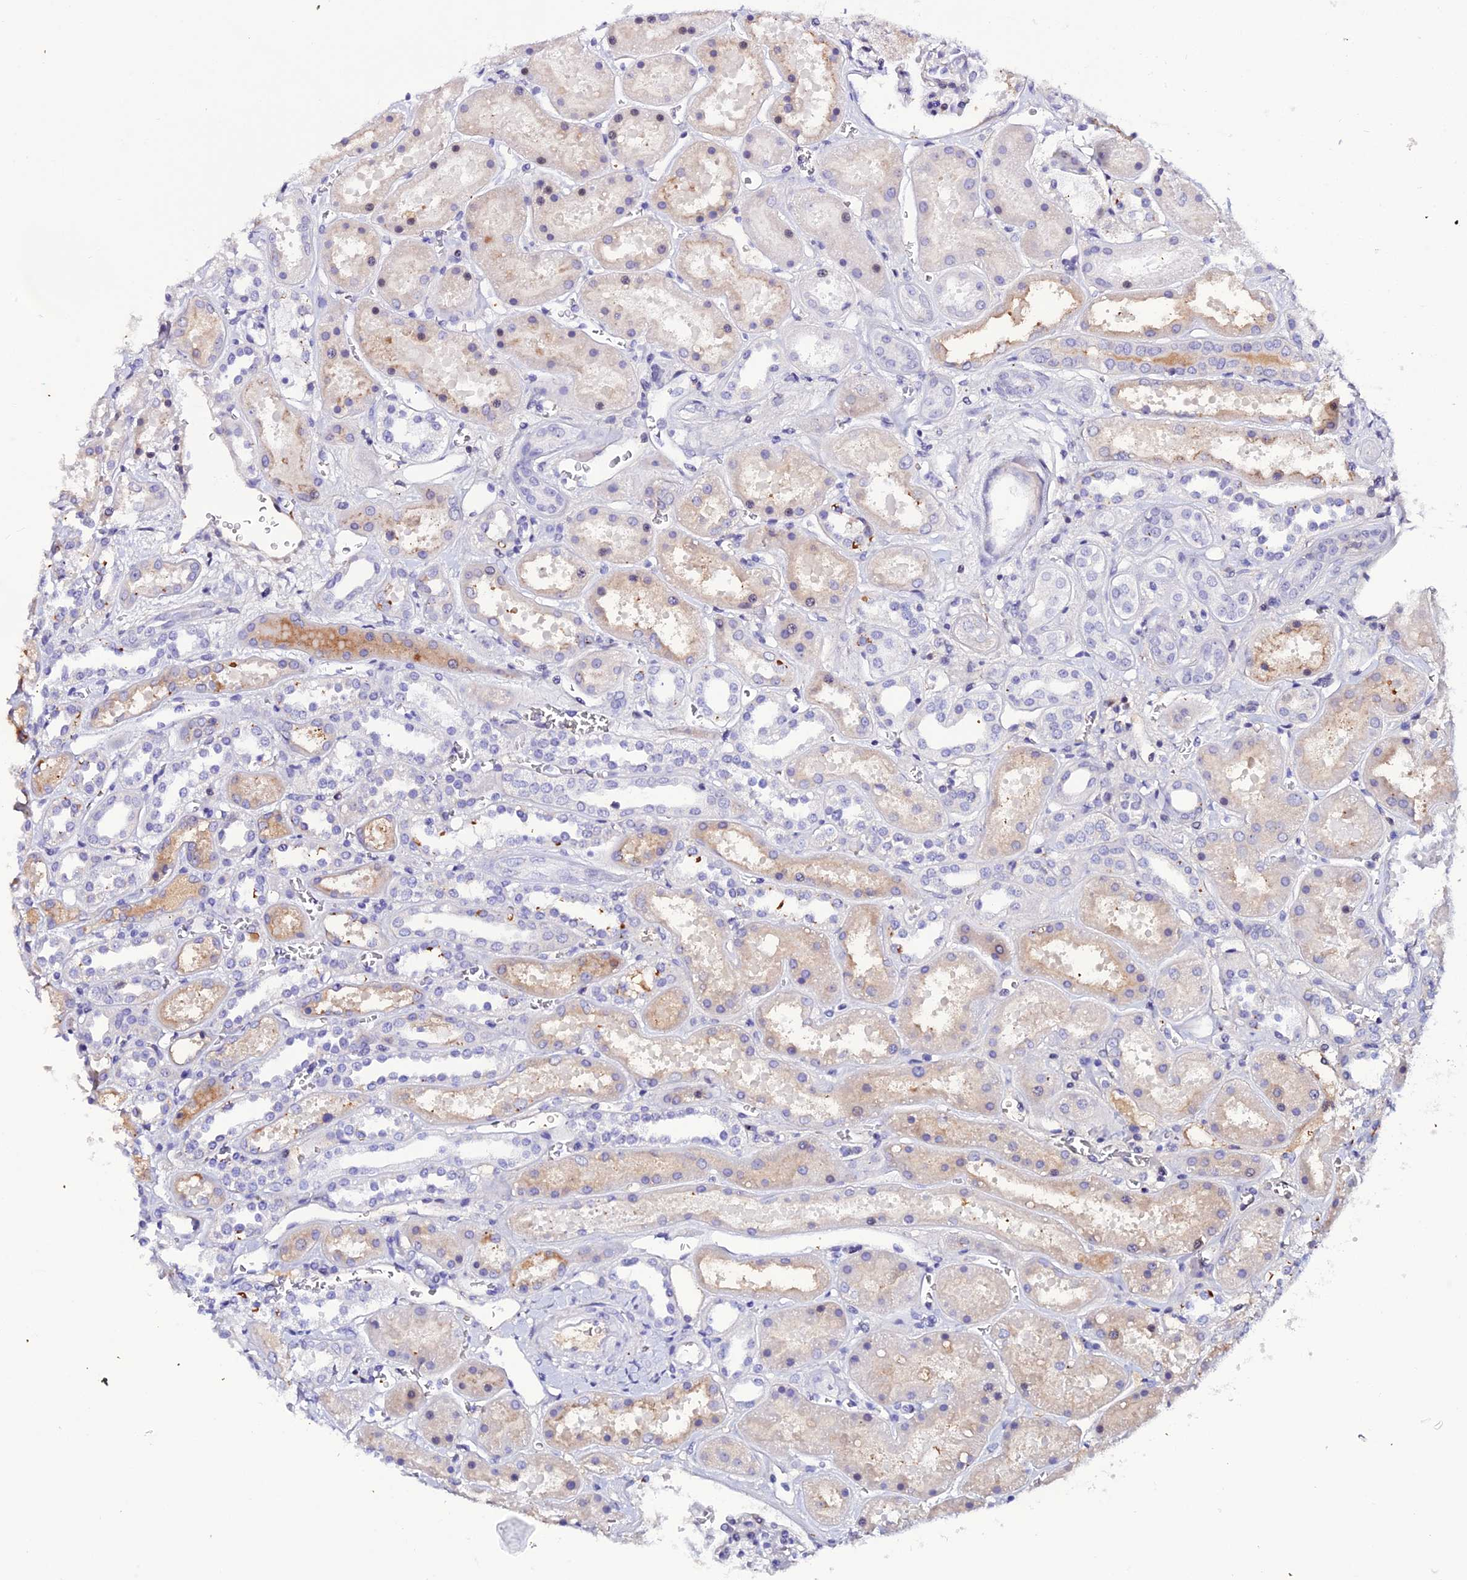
{"staining": {"intensity": "negative", "quantity": "none", "location": "none"}, "tissue": "kidney", "cell_type": "Cells in glomeruli", "image_type": "normal", "snomed": [{"axis": "morphology", "description": "Normal tissue, NOS"}, {"axis": "topography", "description": "Kidney"}], "caption": "Cells in glomeruli are negative for protein expression in benign human kidney. The staining was performed using DAB (3,3'-diaminobenzidine) to visualize the protein expression in brown, while the nuclei were stained in blue with hematoxylin (Magnification: 20x).", "gene": "DEFB132", "patient": {"sex": "female", "age": 41}}